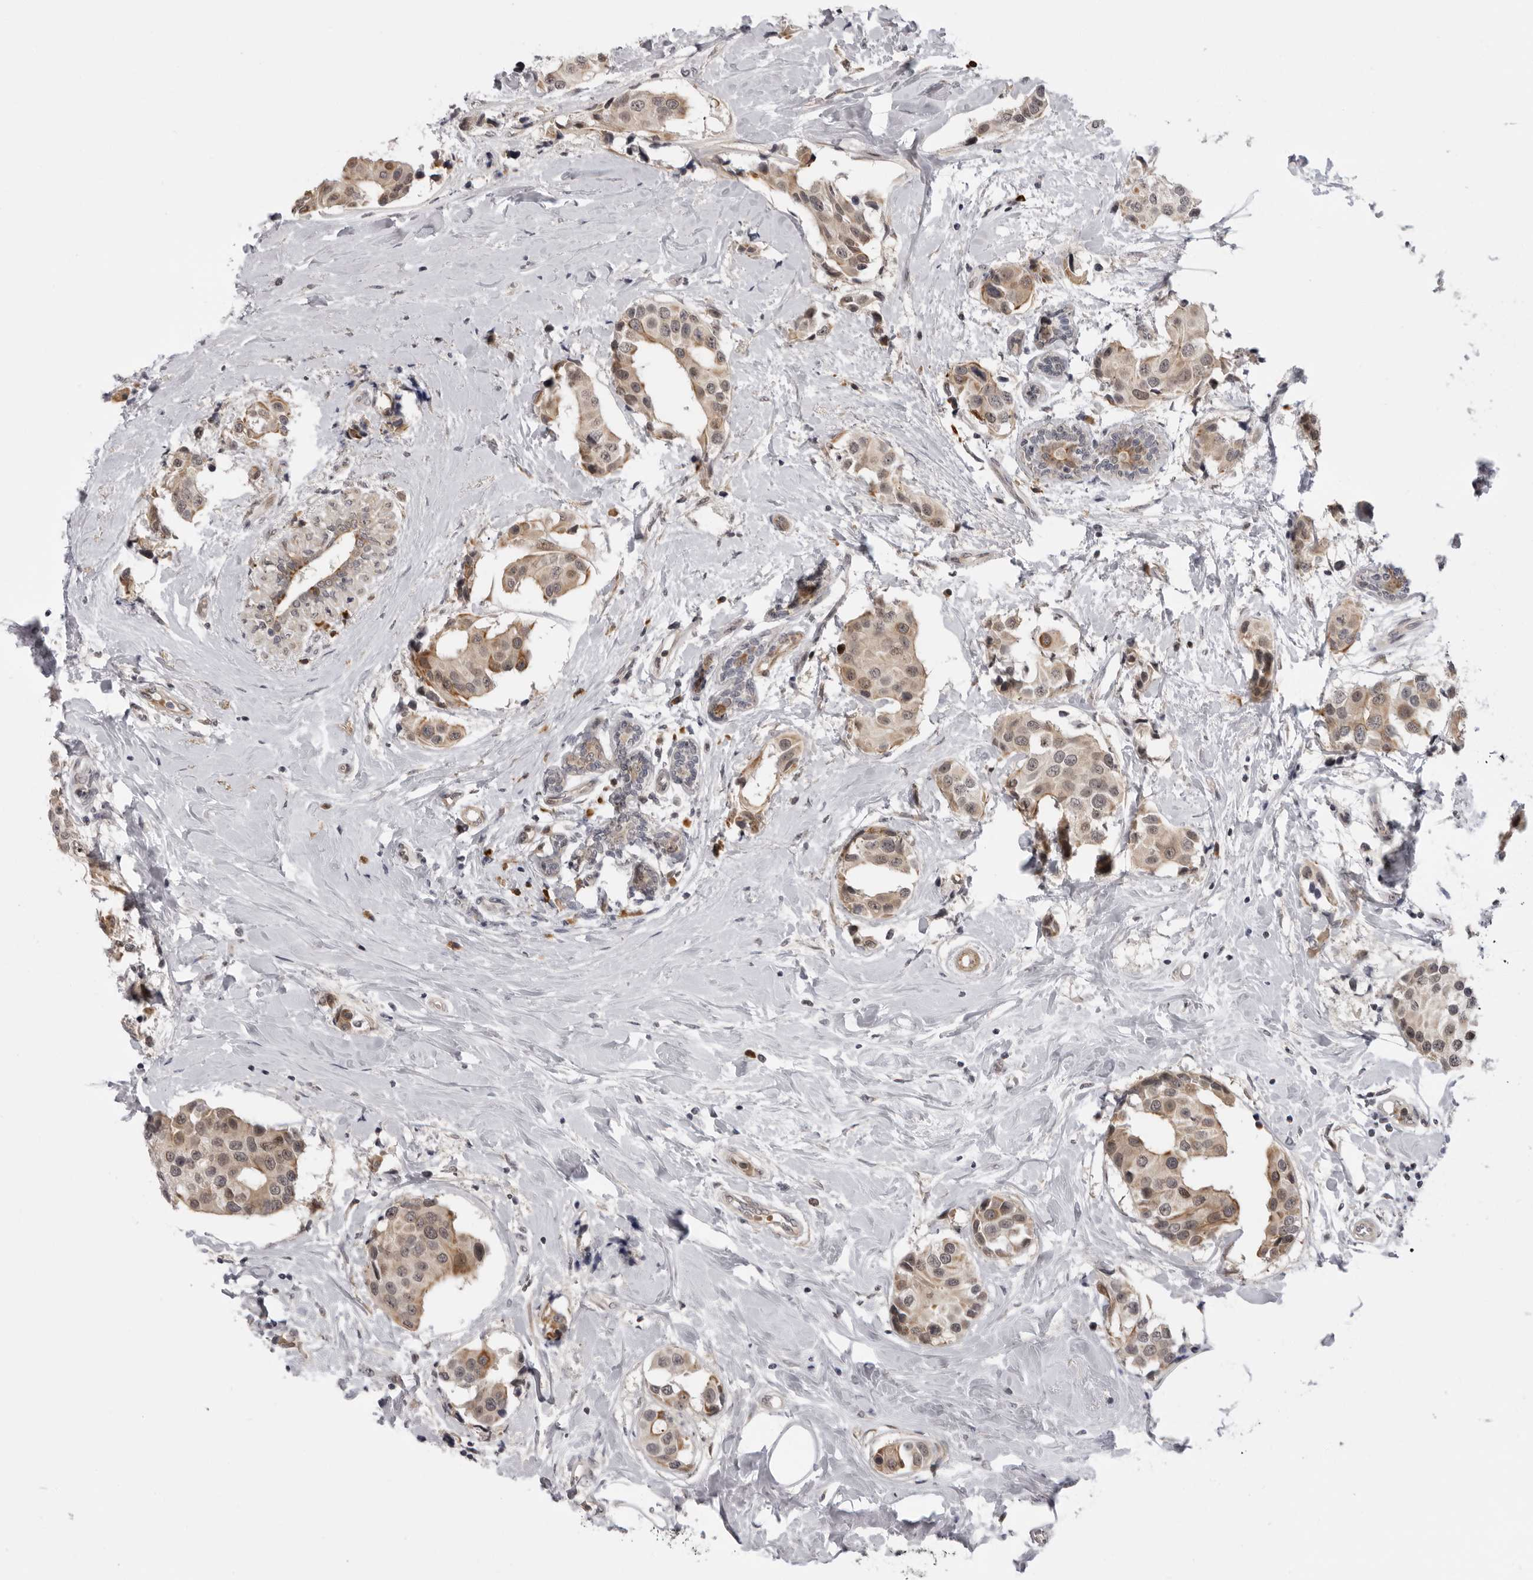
{"staining": {"intensity": "moderate", "quantity": ">75%", "location": "cytoplasmic/membranous,nuclear"}, "tissue": "breast cancer", "cell_type": "Tumor cells", "image_type": "cancer", "snomed": [{"axis": "morphology", "description": "Normal tissue, NOS"}, {"axis": "morphology", "description": "Duct carcinoma"}, {"axis": "topography", "description": "Breast"}], "caption": "Human breast cancer (invasive ductal carcinoma) stained for a protein (brown) shows moderate cytoplasmic/membranous and nuclear positive staining in approximately >75% of tumor cells.", "gene": "ALPK2", "patient": {"sex": "female", "age": 39}}